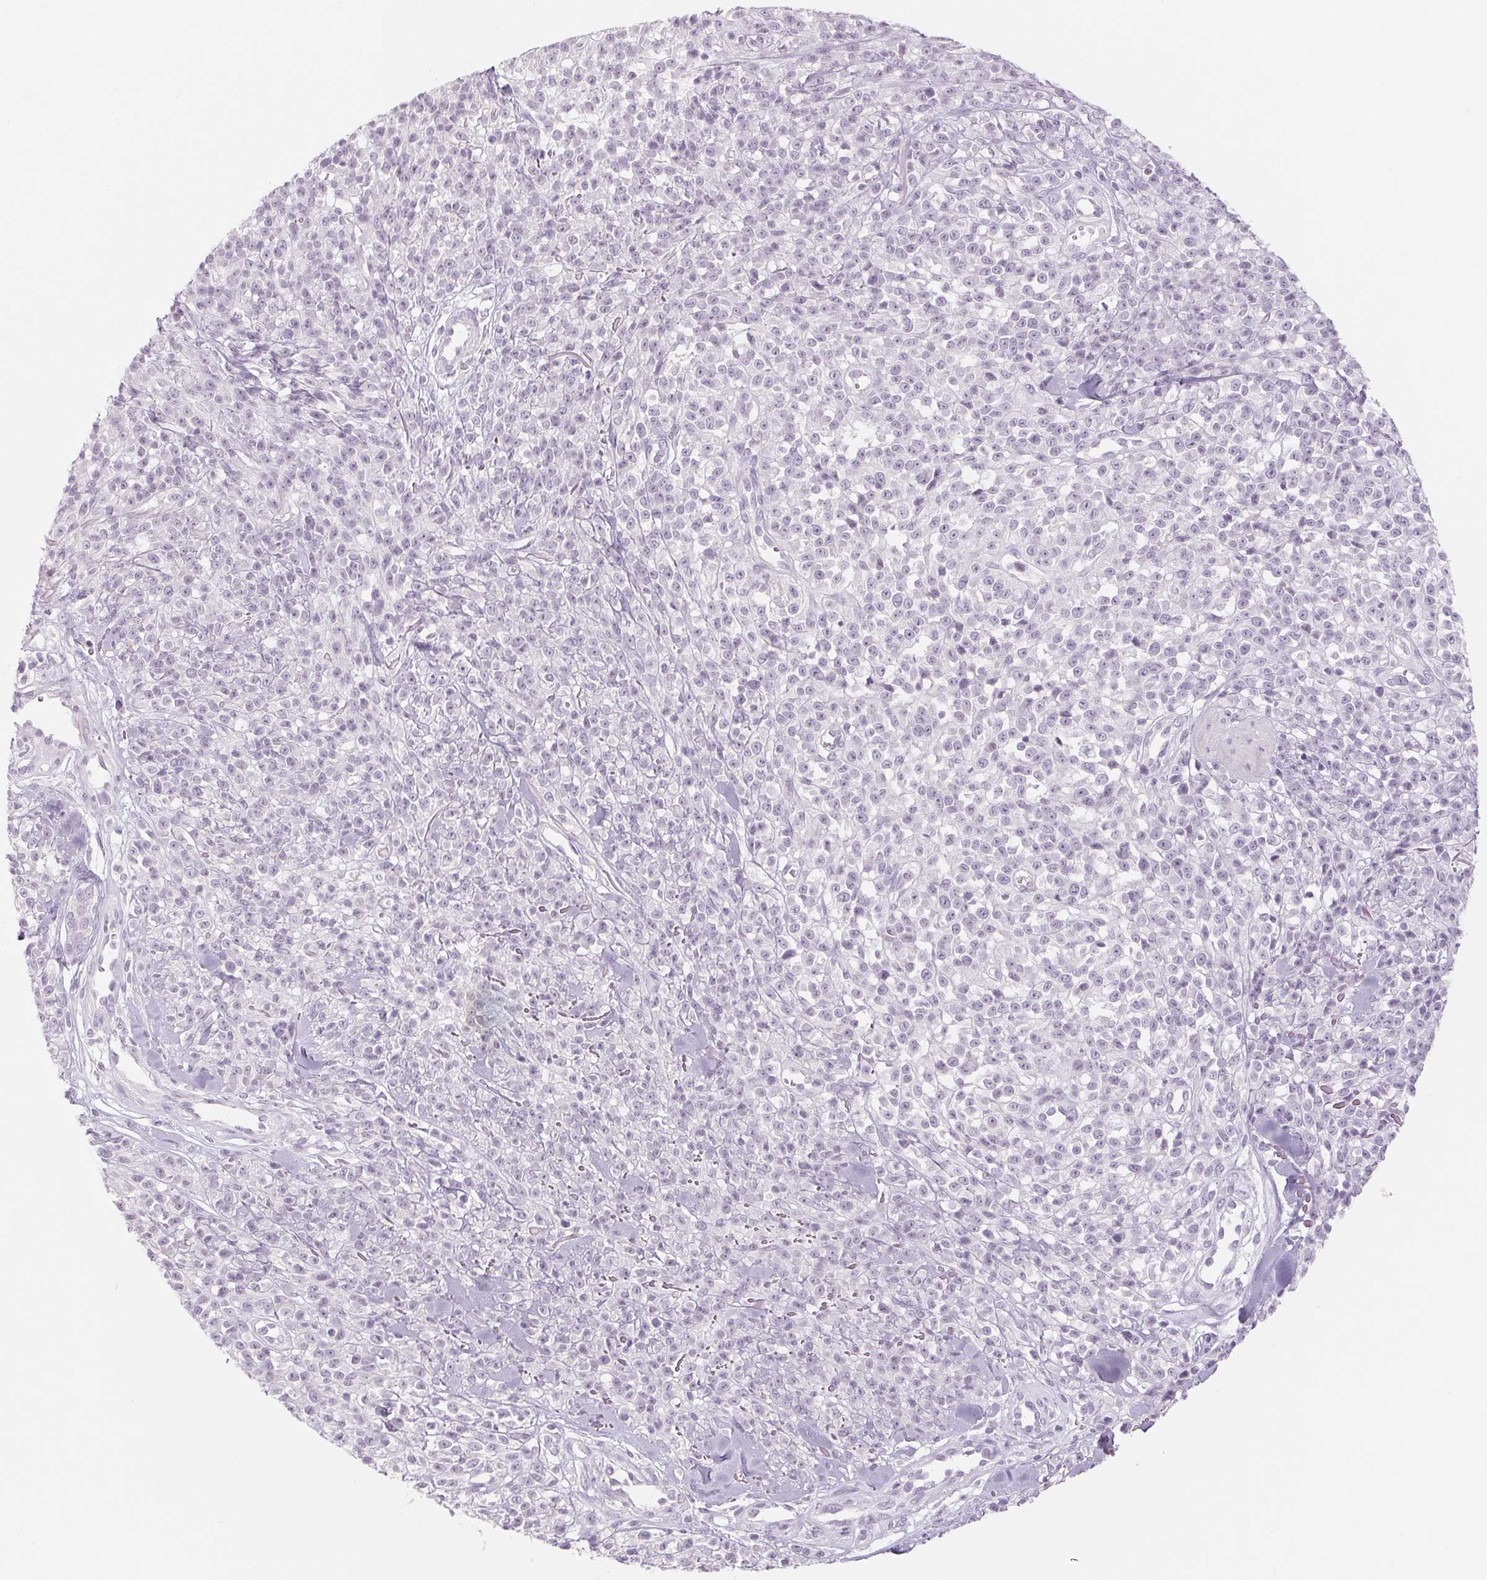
{"staining": {"intensity": "negative", "quantity": "none", "location": "none"}, "tissue": "melanoma", "cell_type": "Tumor cells", "image_type": "cancer", "snomed": [{"axis": "morphology", "description": "Malignant melanoma, NOS"}, {"axis": "topography", "description": "Skin"}, {"axis": "topography", "description": "Skin of trunk"}], "caption": "Tumor cells are negative for protein expression in human malignant melanoma.", "gene": "EHHADH", "patient": {"sex": "male", "age": 74}}